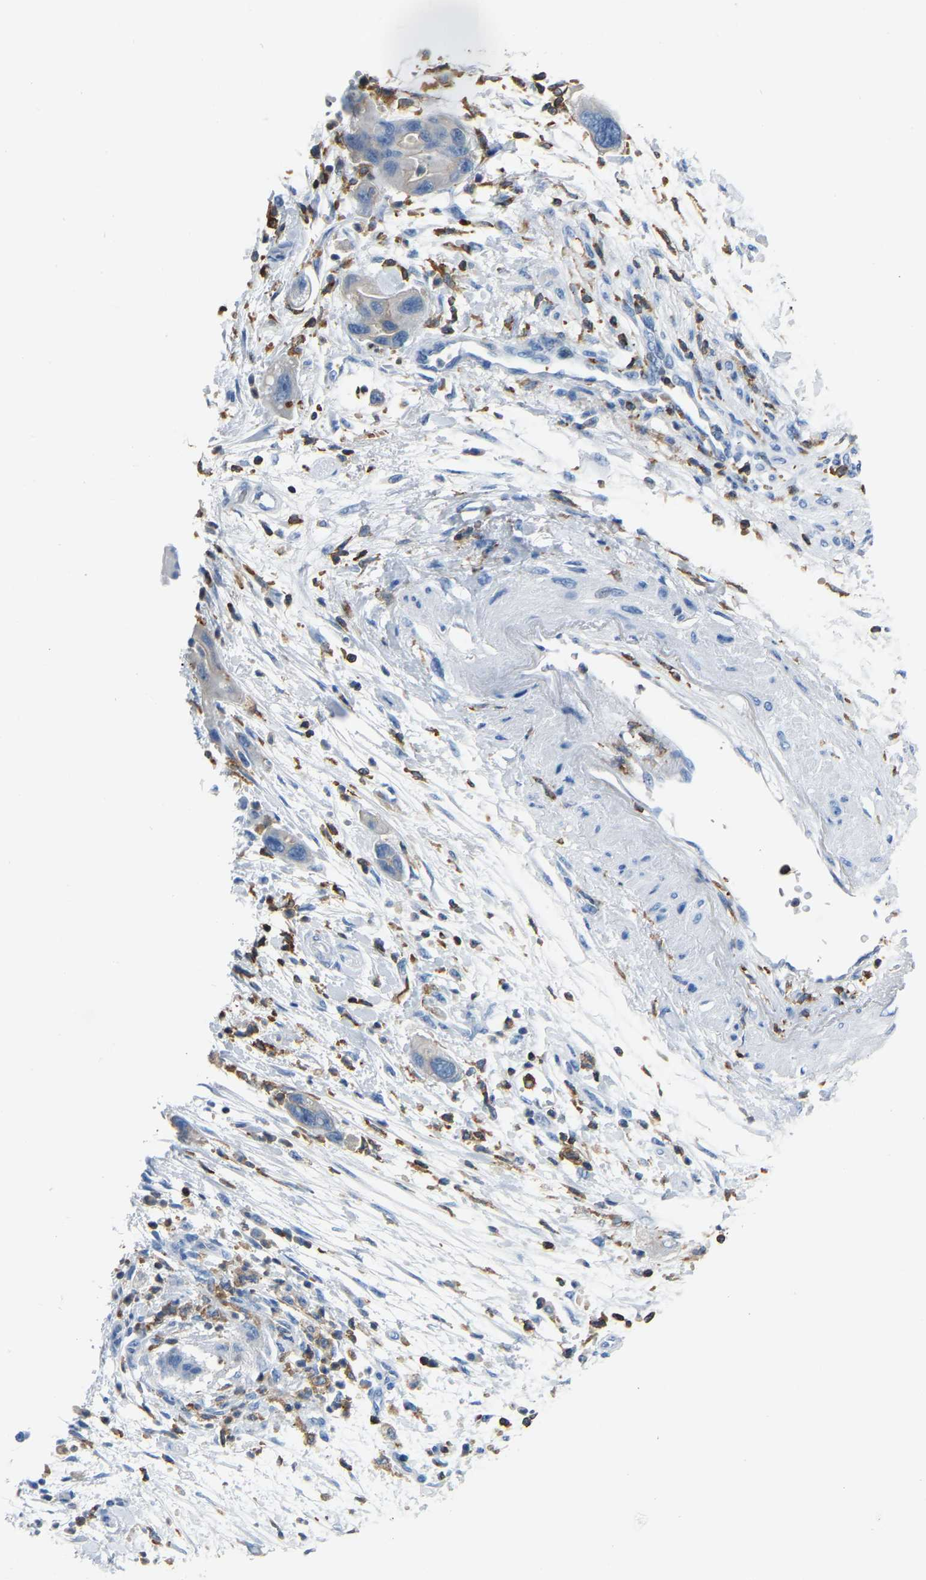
{"staining": {"intensity": "negative", "quantity": "none", "location": "none"}, "tissue": "pancreatic cancer", "cell_type": "Tumor cells", "image_type": "cancer", "snomed": [{"axis": "morphology", "description": "Normal tissue, NOS"}, {"axis": "morphology", "description": "Adenocarcinoma, NOS"}, {"axis": "topography", "description": "Pancreas"}], "caption": "Image shows no protein positivity in tumor cells of pancreatic cancer (adenocarcinoma) tissue.", "gene": "ARHGAP45", "patient": {"sex": "female", "age": 71}}